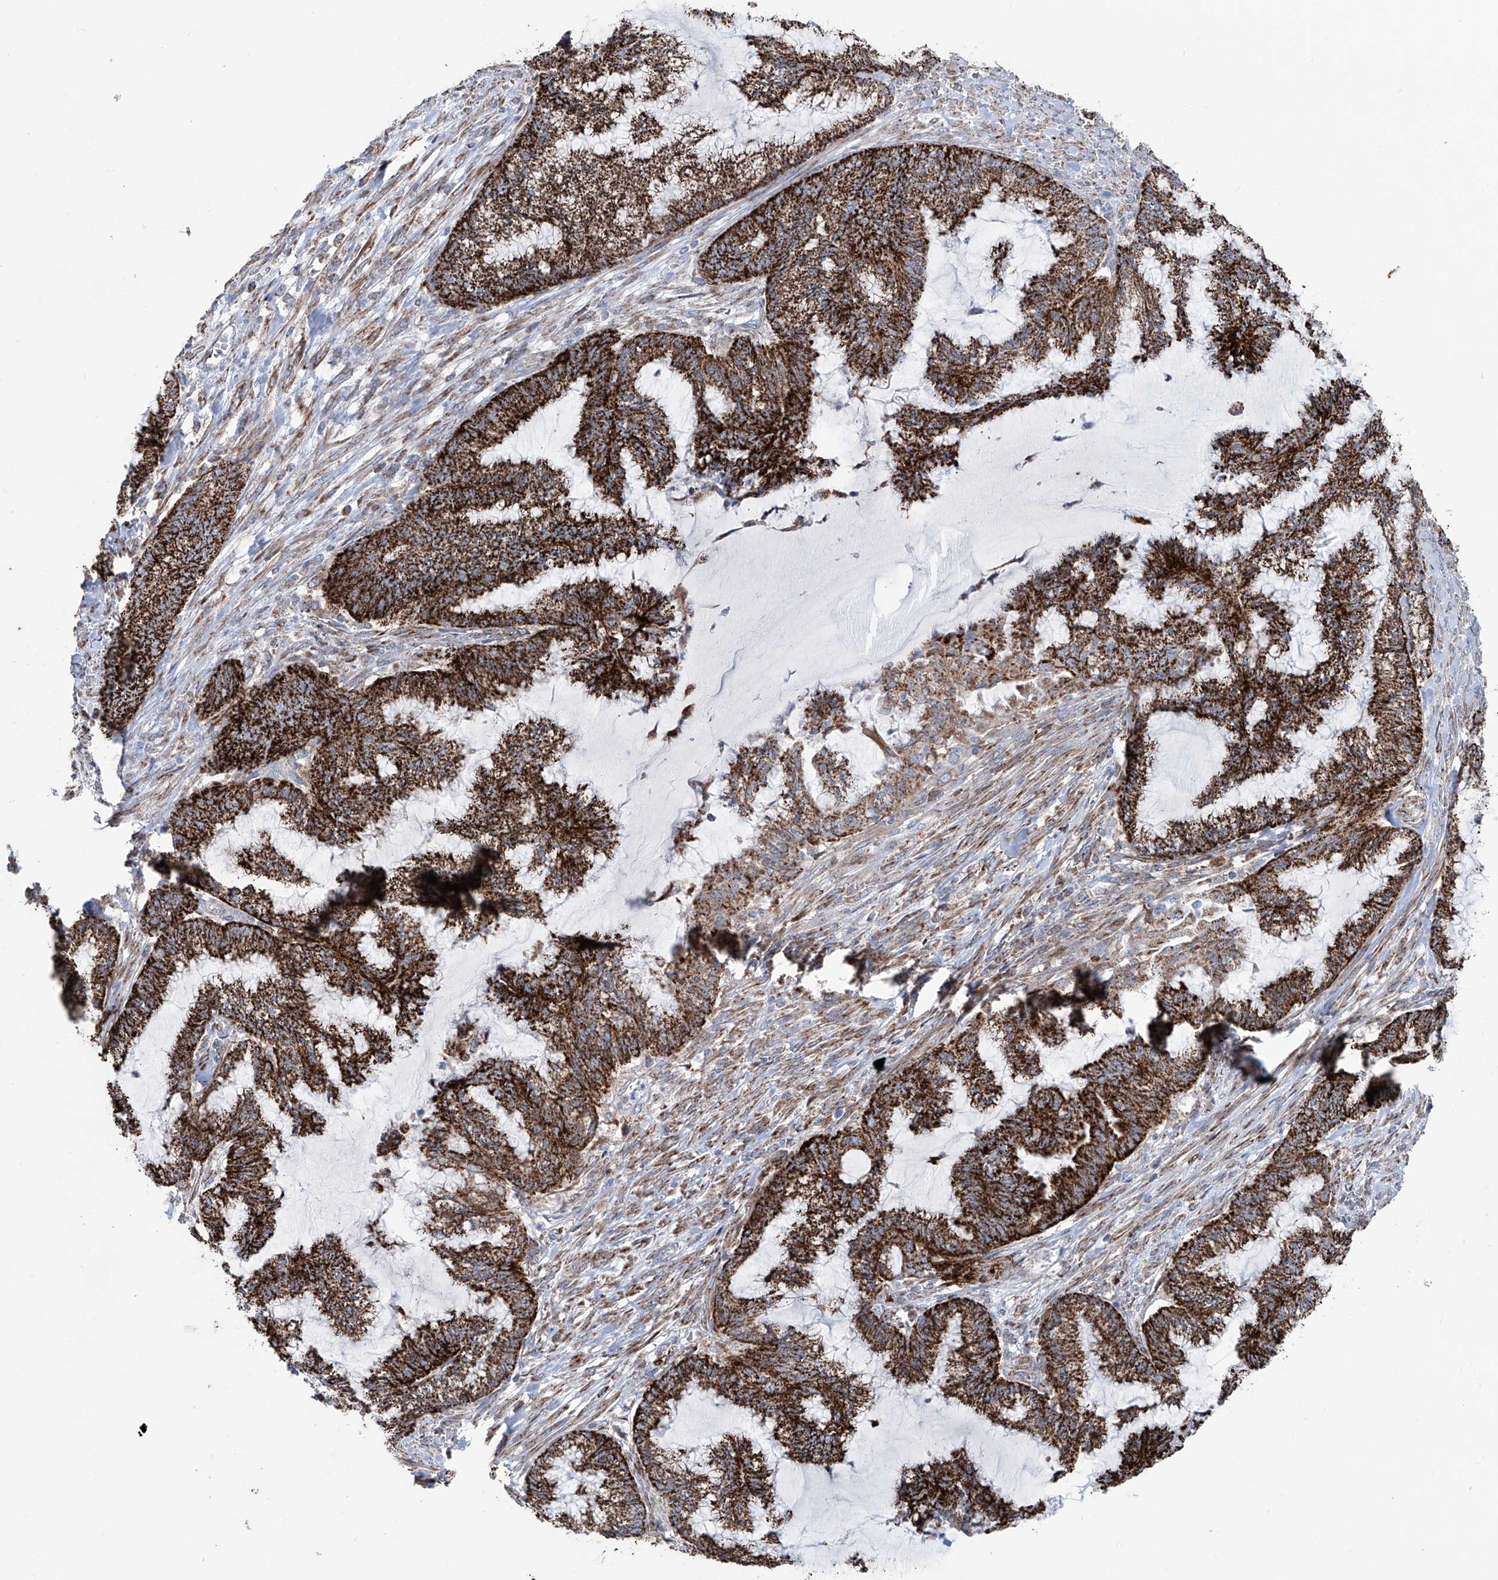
{"staining": {"intensity": "strong", "quantity": ">75%", "location": "cytoplasmic/membranous"}, "tissue": "endometrial cancer", "cell_type": "Tumor cells", "image_type": "cancer", "snomed": [{"axis": "morphology", "description": "Adenocarcinoma, NOS"}, {"axis": "topography", "description": "Endometrium"}], "caption": "The micrograph shows a brown stain indicating the presence of a protein in the cytoplasmic/membranous of tumor cells in endometrial cancer (adenocarcinoma). Using DAB (brown) and hematoxylin (blue) stains, captured at high magnification using brightfield microscopy.", "gene": "ALDH6A1", "patient": {"sex": "female", "age": 86}}